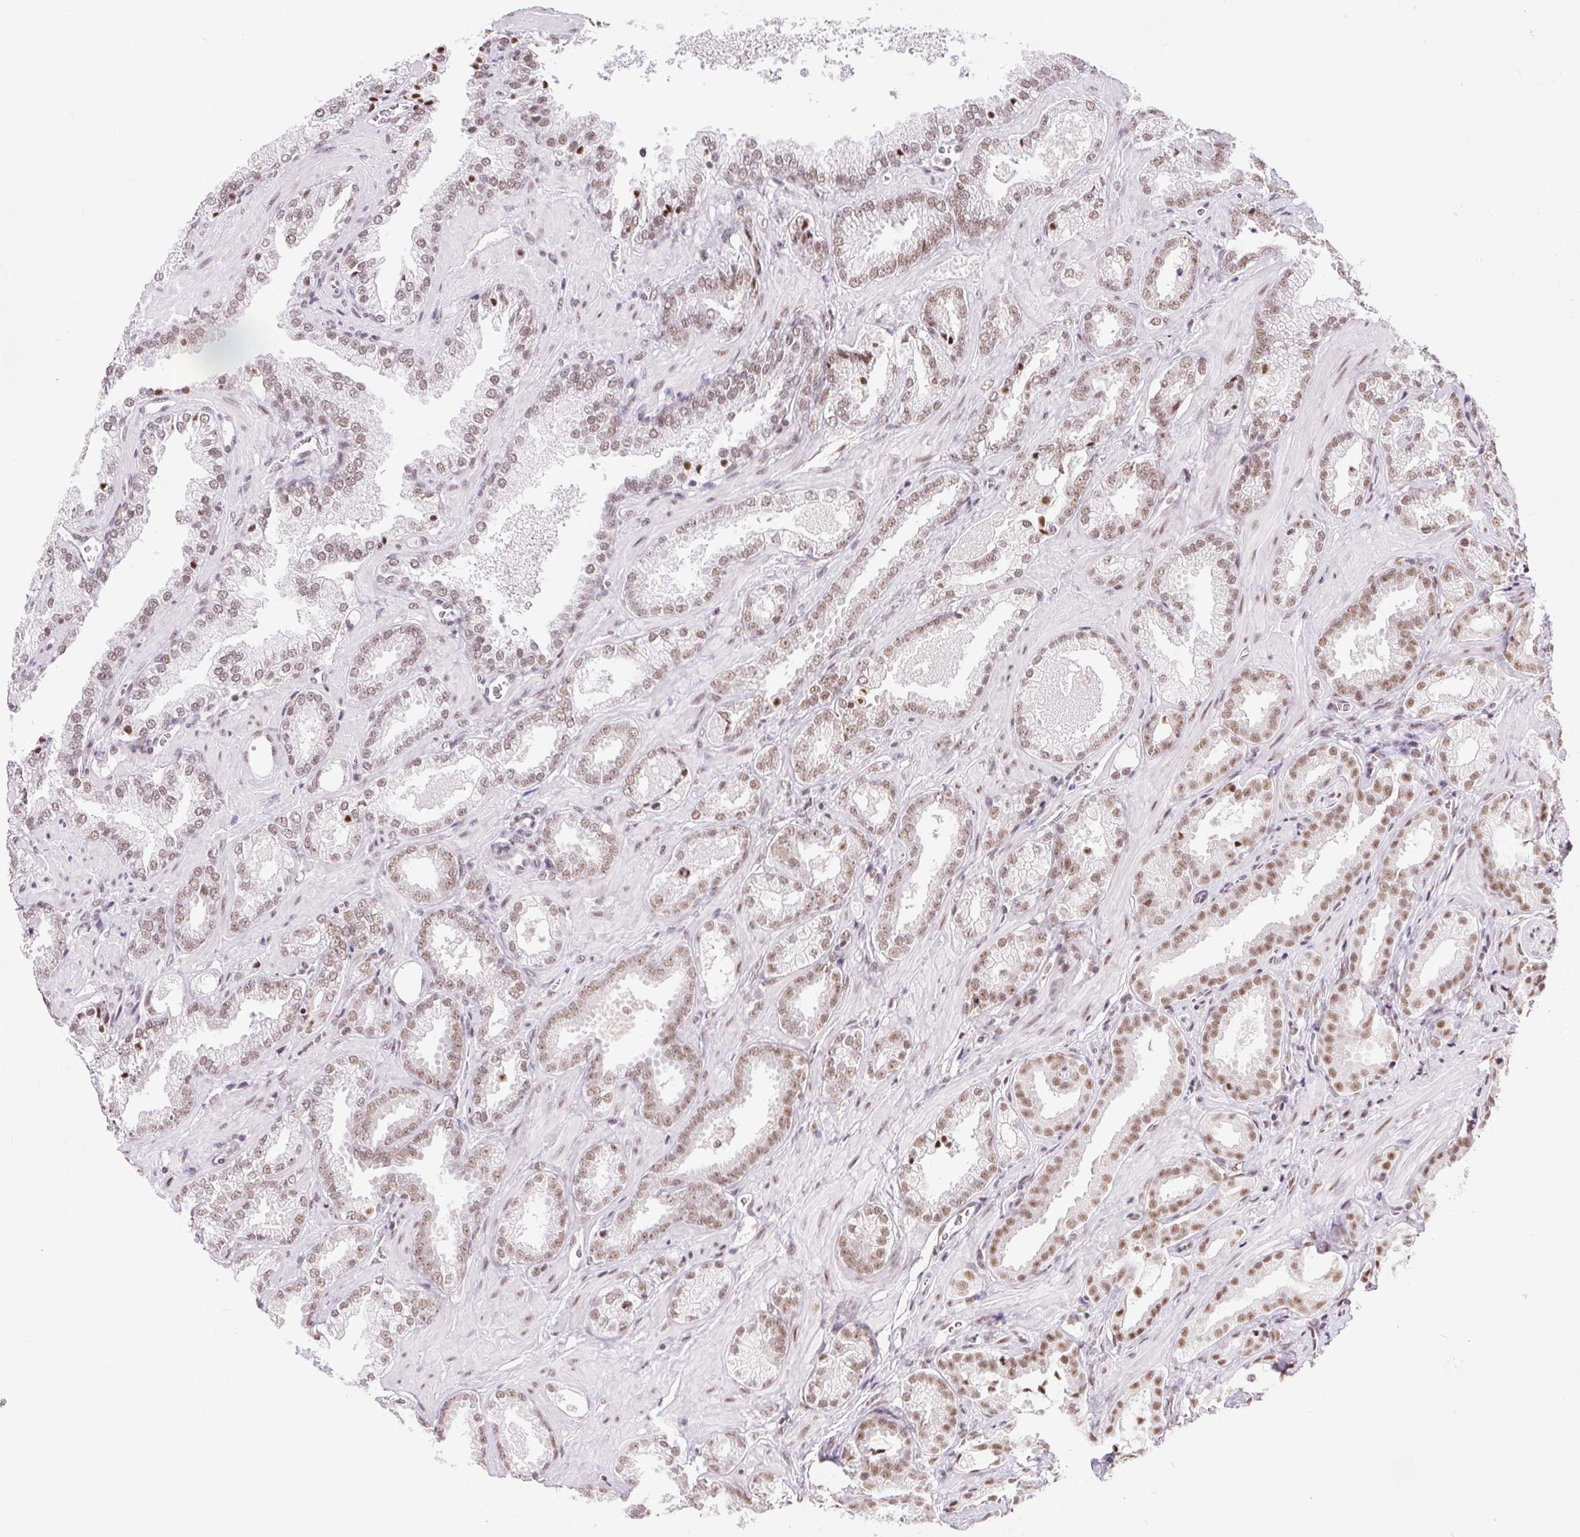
{"staining": {"intensity": "weak", "quantity": ">75%", "location": "nuclear"}, "tissue": "prostate cancer", "cell_type": "Tumor cells", "image_type": "cancer", "snomed": [{"axis": "morphology", "description": "Adenocarcinoma, Low grade"}, {"axis": "topography", "description": "Prostate"}], "caption": "Tumor cells reveal low levels of weak nuclear positivity in approximately >75% of cells in prostate adenocarcinoma (low-grade).", "gene": "TRA2B", "patient": {"sex": "male", "age": 62}}